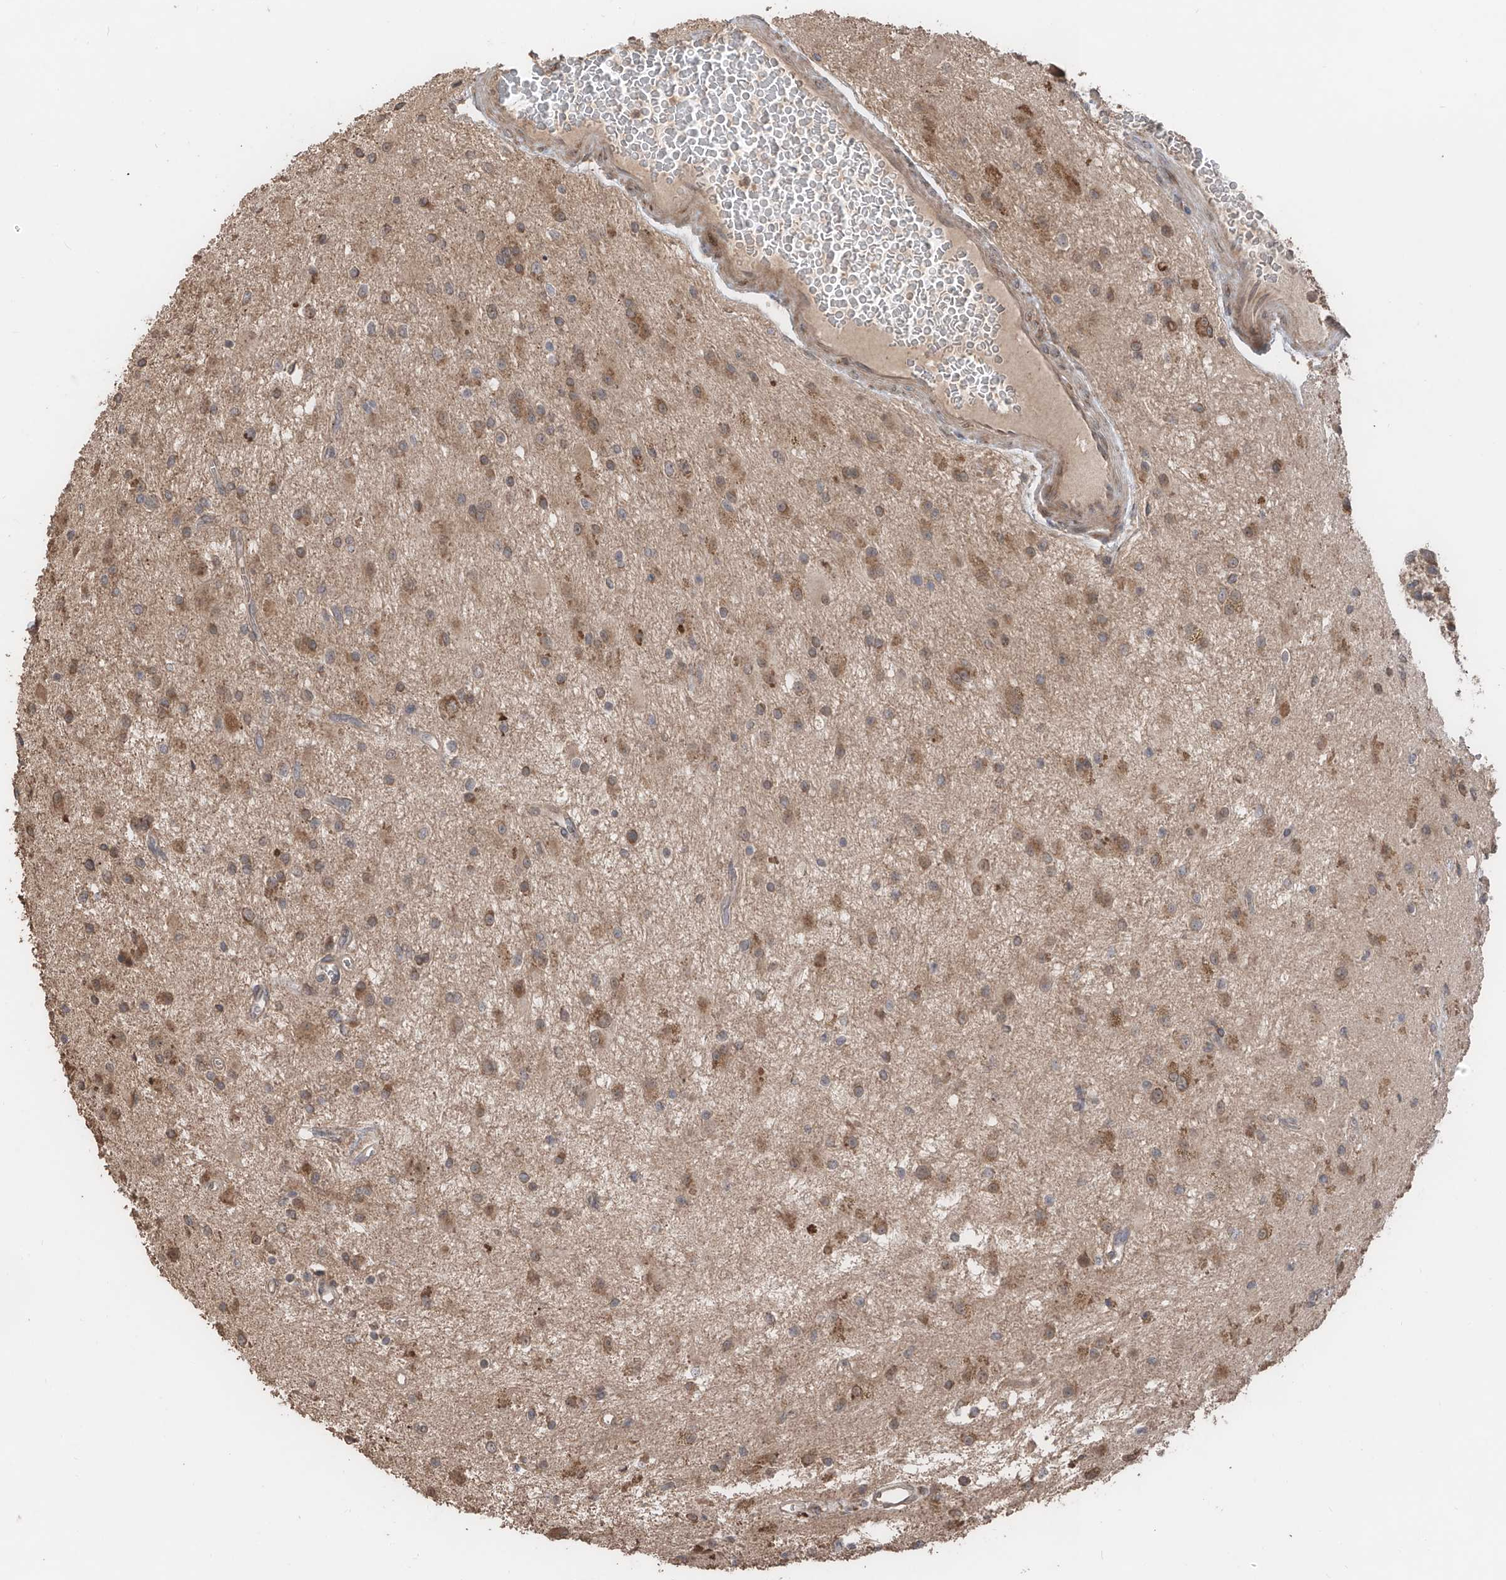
{"staining": {"intensity": "moderate", "quantity": "25%-75%", "location": "cytoplasmic/membranous"}, "tissue": "glioma", "cell_type": "Tumor cells", "image_type": "cancer", "snomed": [{"axis": "morphology", "description": "Glioma, malignant, High grade"}, {"axis": "topography", "description": "Brain"}], "caption": "Immunohistochemical staining of glioma reveals medium levels of moderate cytoplasmic/membranous expression in about 25%-75% of tumor cells. (DAB IHC with brightfield microscopy, high magnification).", "gene": "FAM135A", "patient": {"sex": "male", "age": 34}}